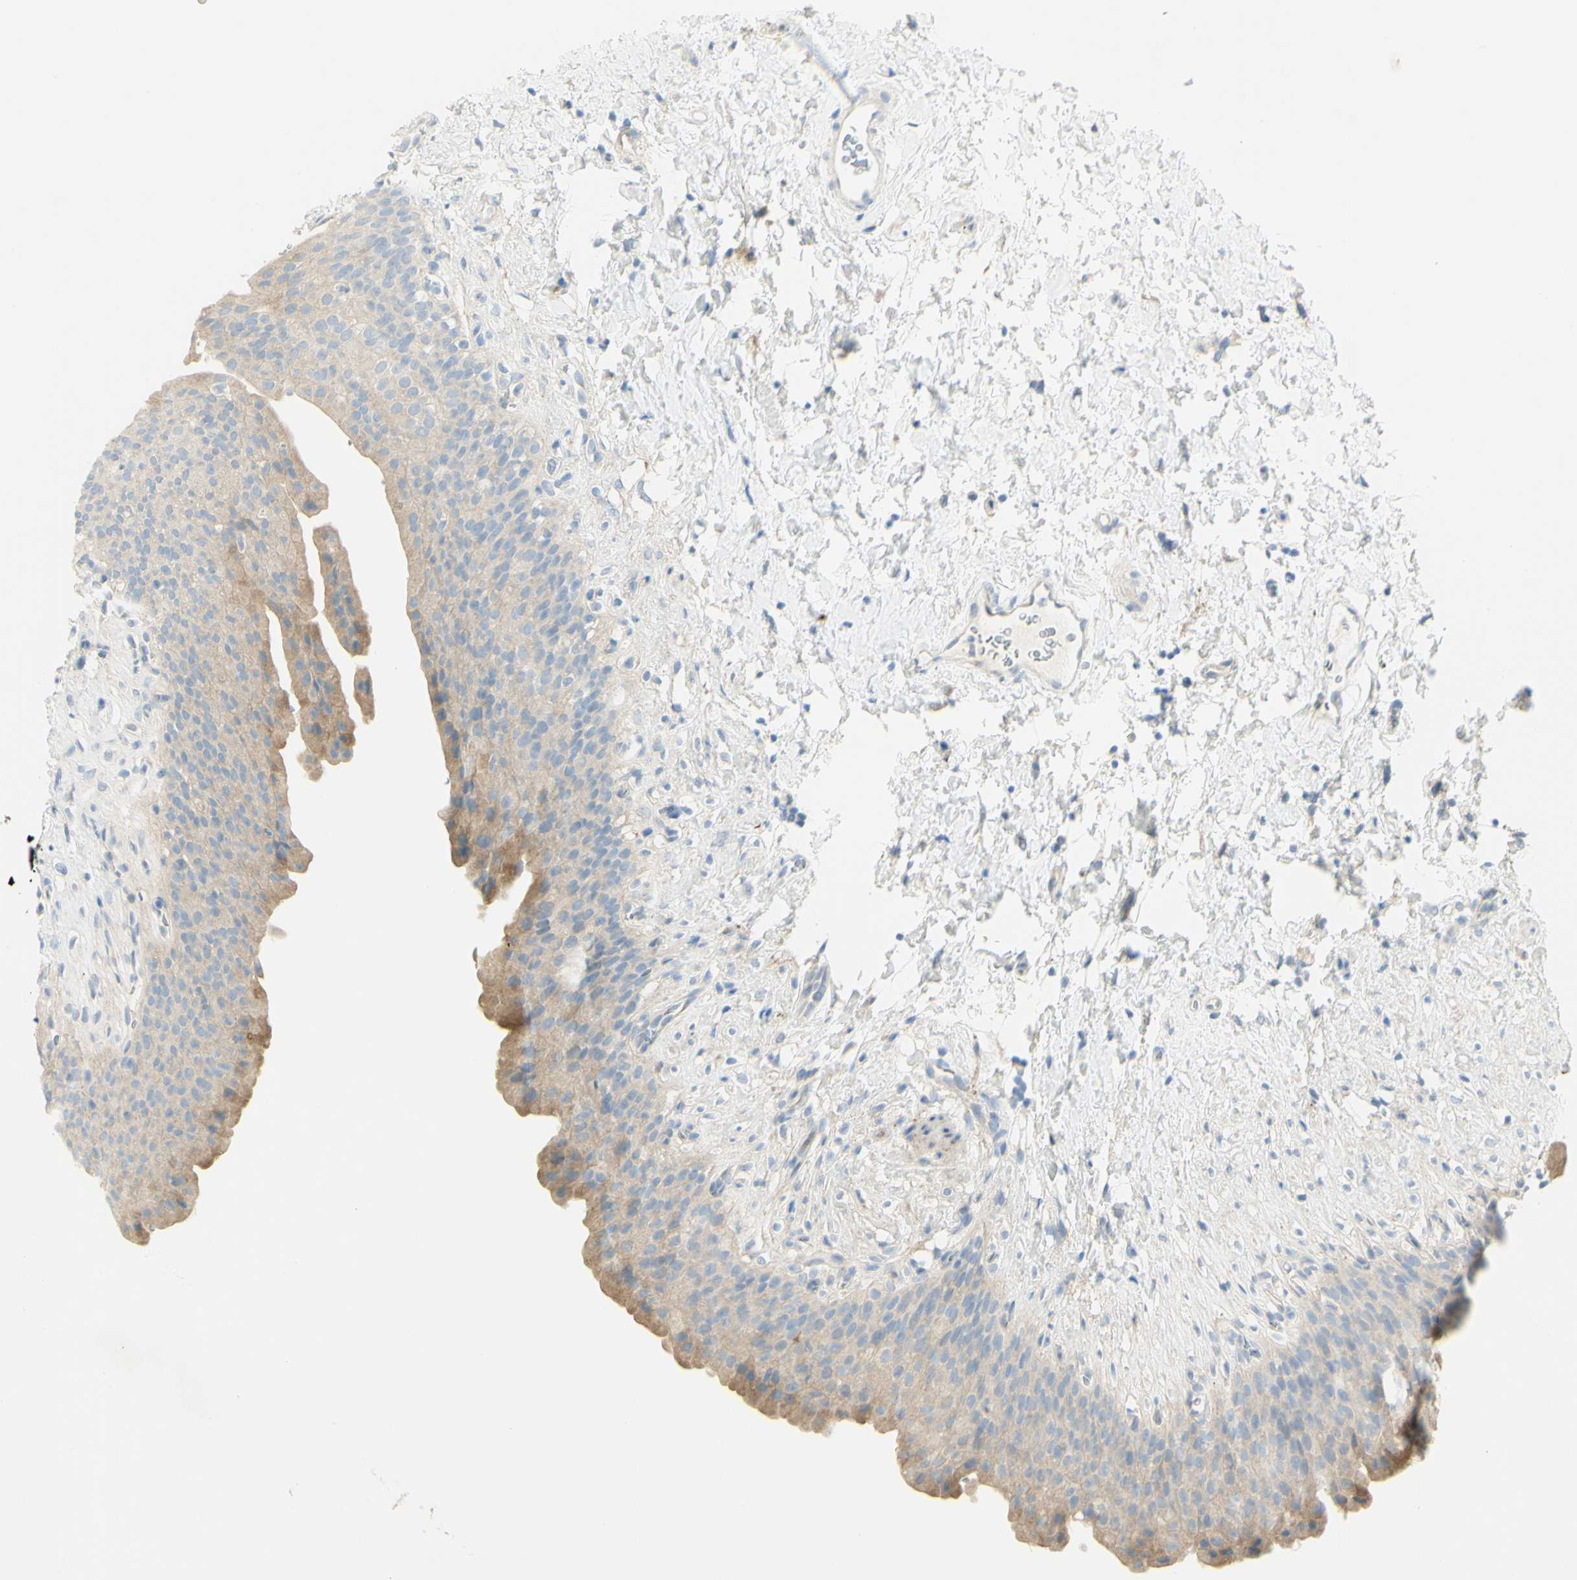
{"staining": {"intensity": "weak", "quantity": "25%-75%", "location": "cytoplasmic/membranous"}, "tissue": "urinary bladder", "cell_type": "Urothelial cells", "image_type": "normal", "snomed": [{"axis": "morphology", "description": "Normal tissue, NOS"}, {"axis": "topography", "description": "Urinary bladder"}], "caption": "Immunohistochemical staining of benign human urinary bladder shows low levels of weak cytoplasmic/membranous expression in approximately 25%-75% of urothelial cells.", "gene": "GCNT3", "patient": {"sex": "female", "age": 79}}